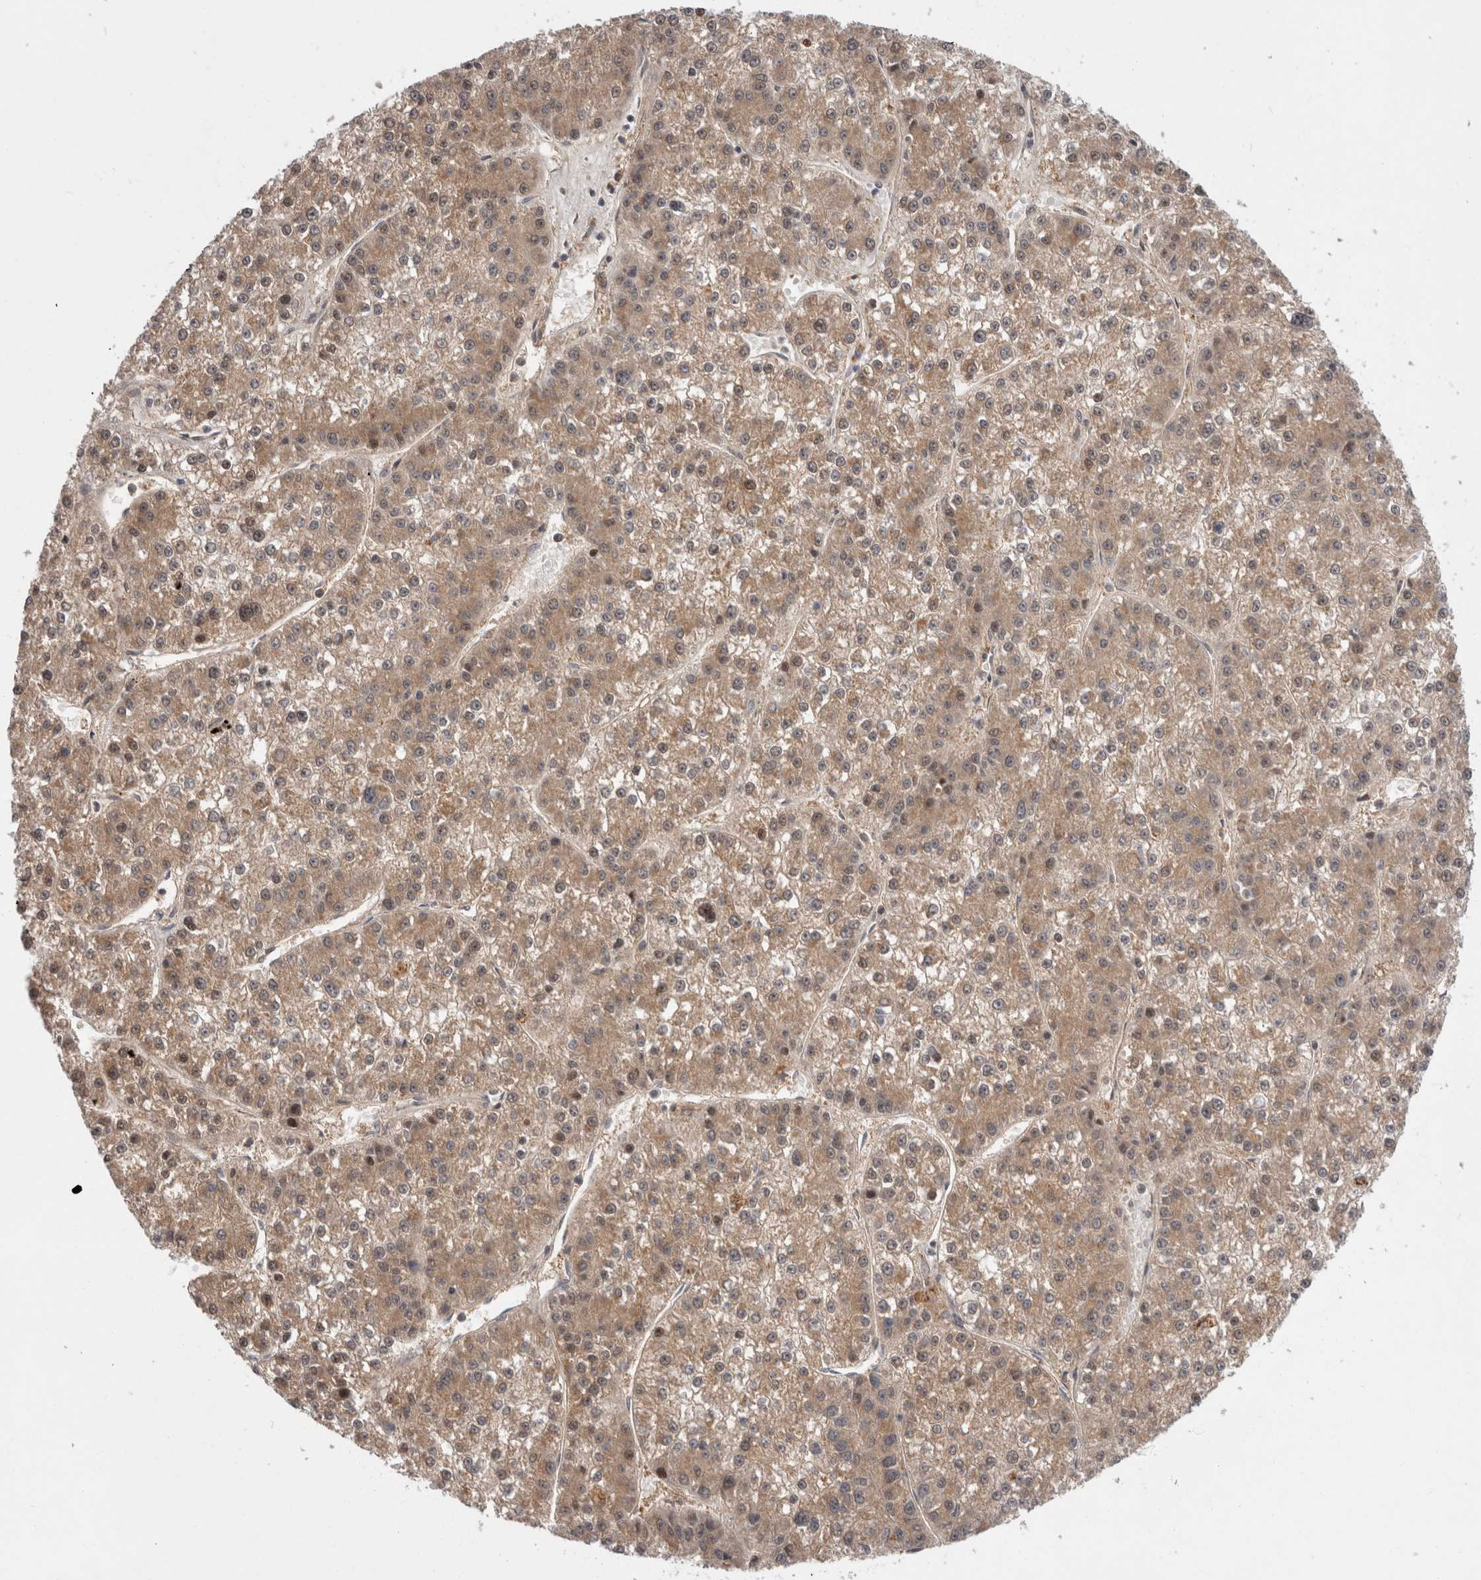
{"staining": {"intensity": "moderate", "quantity": ">75%", "location": "cytoplasmic/membranous"}, "tissue": "liver cancer", "cell_type": "Tumor cells", "image_type": "cancer", "snomed": [{"axis": "morphology", "description": "Carcinoma, Hepatocellular, NOS"}, {"axis": "topography", "description": "Liver"}], "caption": "Brown immunohistochemical staining in human liver cancer displays moderate cytoplasmic/membranous positivity in approximately >75% of tumor cells.", "gene": "MRPL37", "patient": {"sex": "female", "age": 73}}